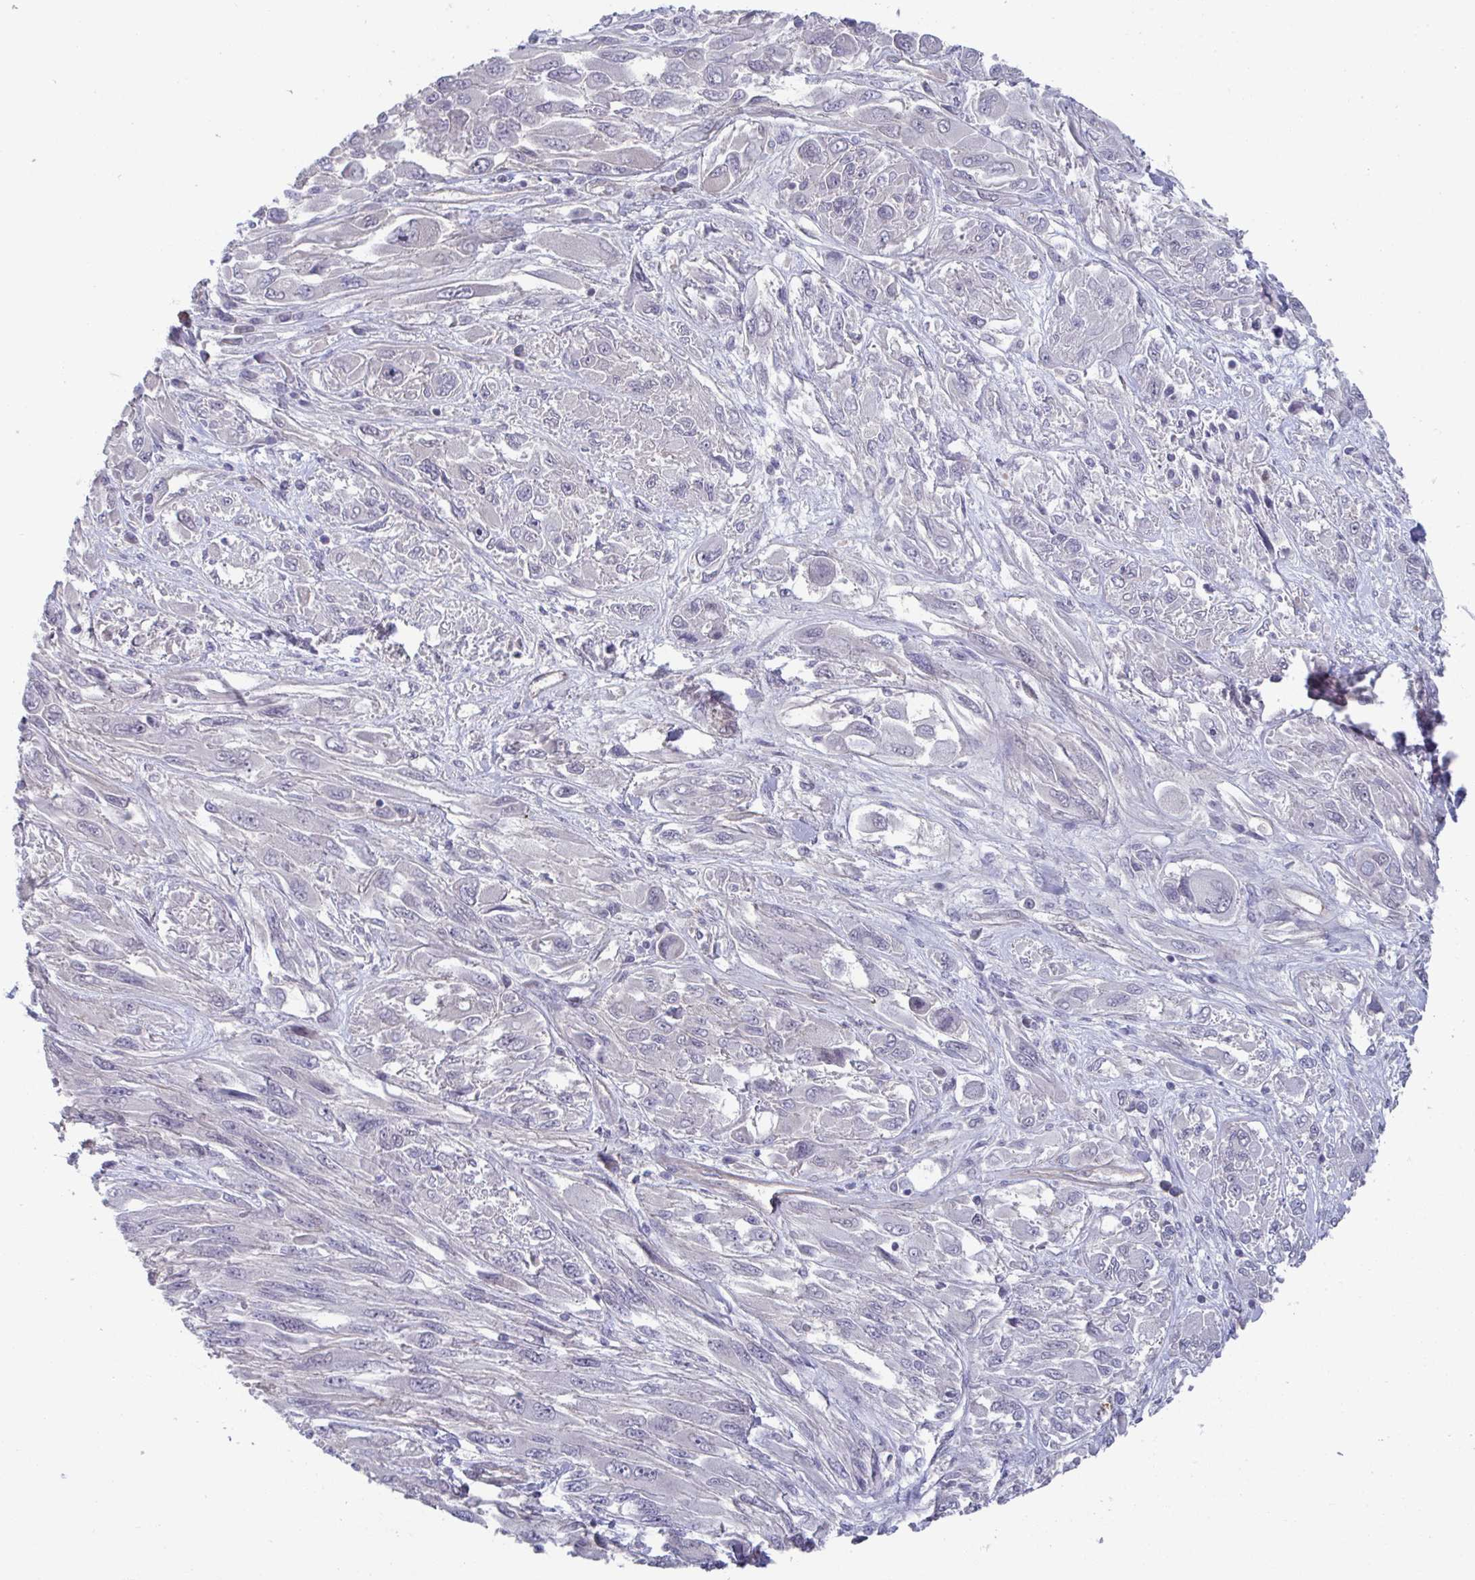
{"staining": {"intensity": "negative", "quantity": "none", "location": "none"}, "tissue": "melanoma", "cell_type": "Tumor cells", "image_type": "cancer", "snomed": [{"axis": "morphology", "description": "Malignant melanoma, NOS"}, {"axis": "topography", "description": "Skin"}], "caption": "Melanoma stained for a protein using immunohistochemistry demonstrates no positivity tumor cells.", "gene": "STK26", "patient": {"sex": "female", "age": 91}}